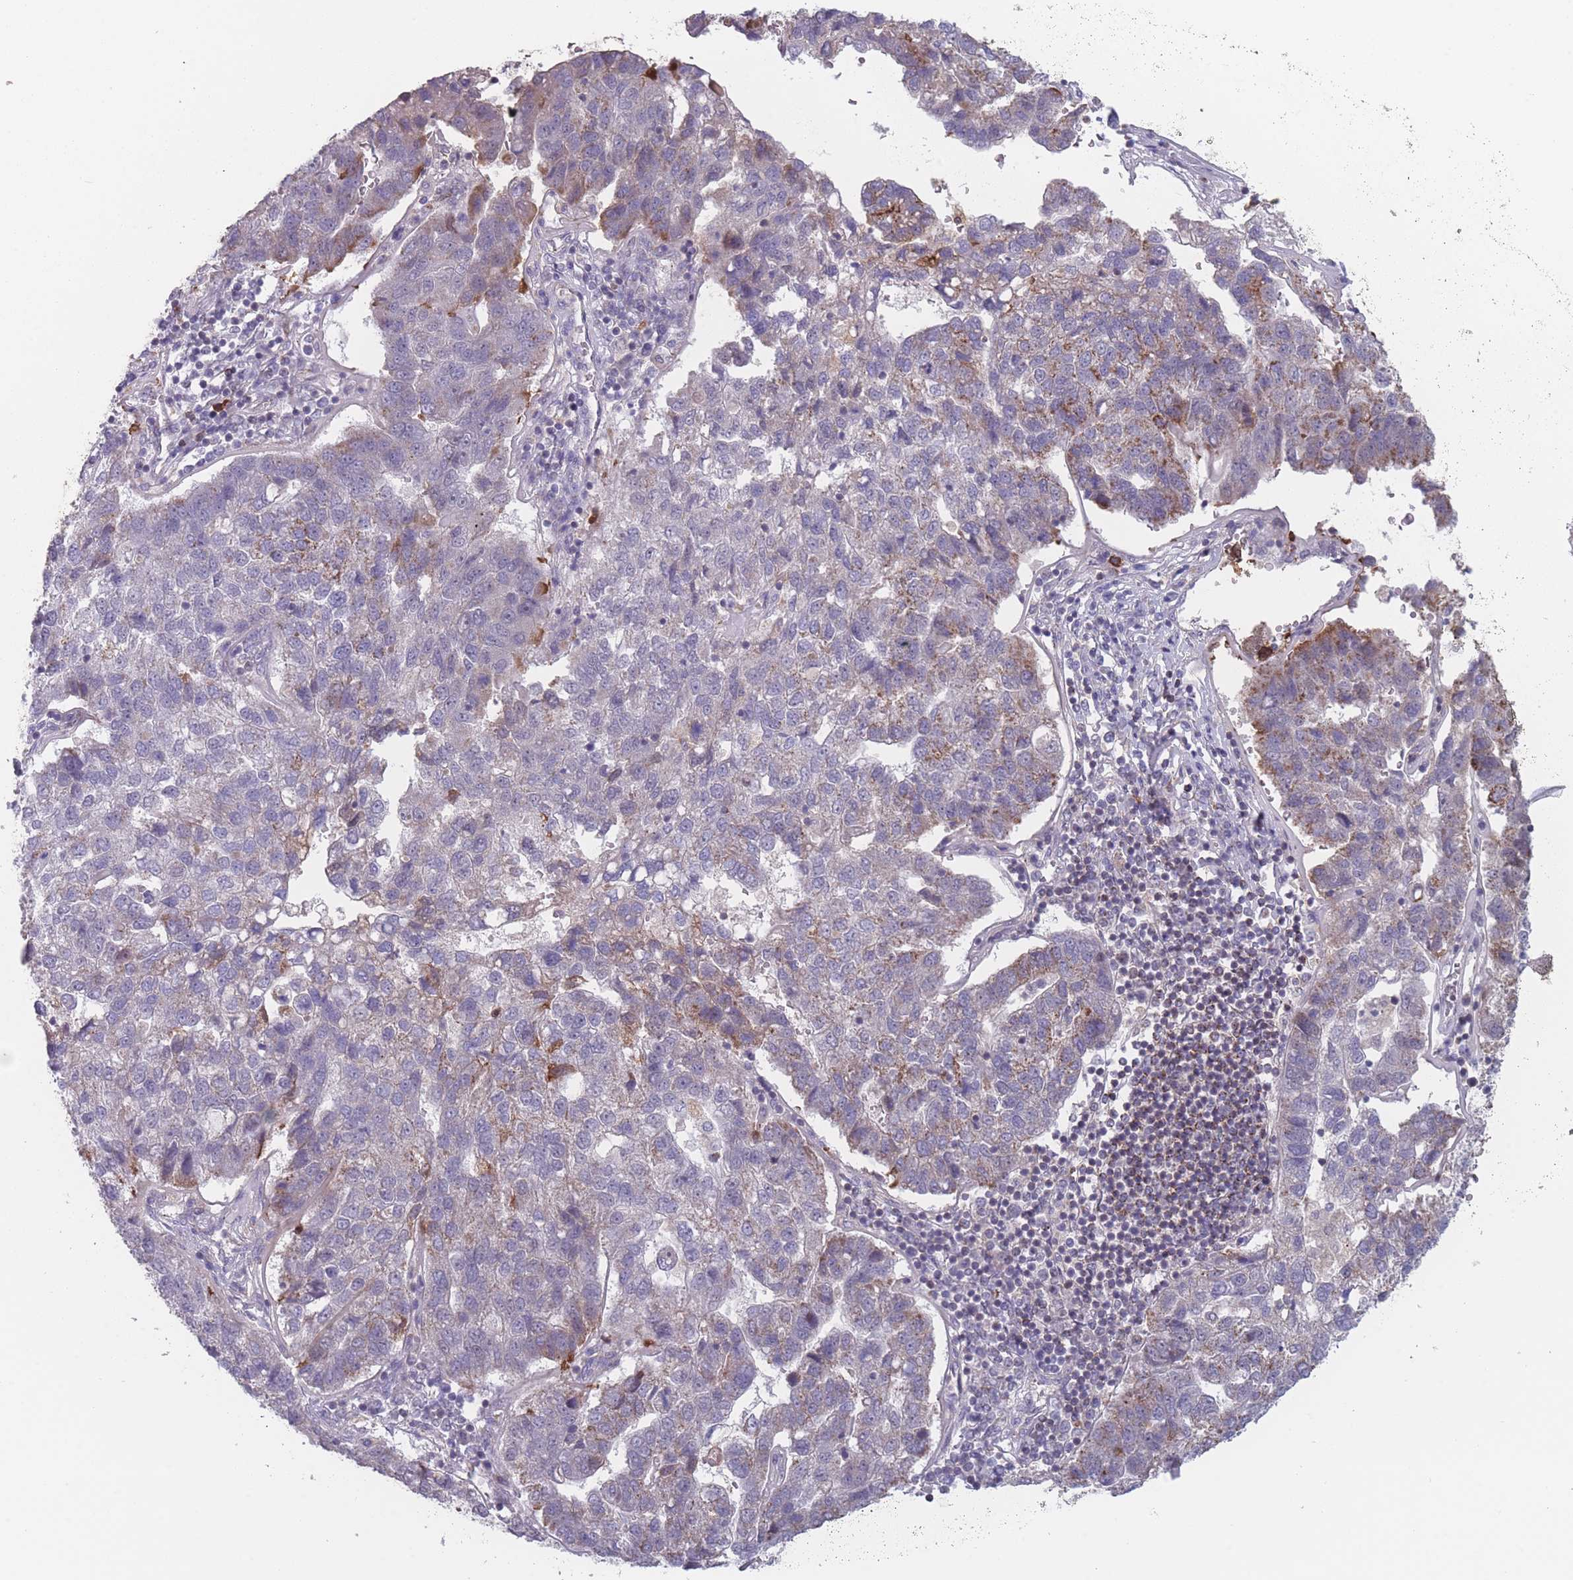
{"staining": {"intensity": "moderate", "quantity": "<25%", "location": "cytoplasmic/membranous"}, "tissue": "pancreatic cancer", "cell_type": "Tumor cells", "image_type": "cancer", "snomed": [{"axis": "morphology", "description": "Adenocarcinoma, NOS"}, {"axis": "topography", "description": "Pancreas"}], "caption": "Immunohistochemical staining of adenocarcinoma (pancreatic) reveals low levels of moderate cytoplasmic/membranous positivity in about <25% of tumor cells.", "gene": "TMEM232", "patient": {"sex": "female", "age": 61}}